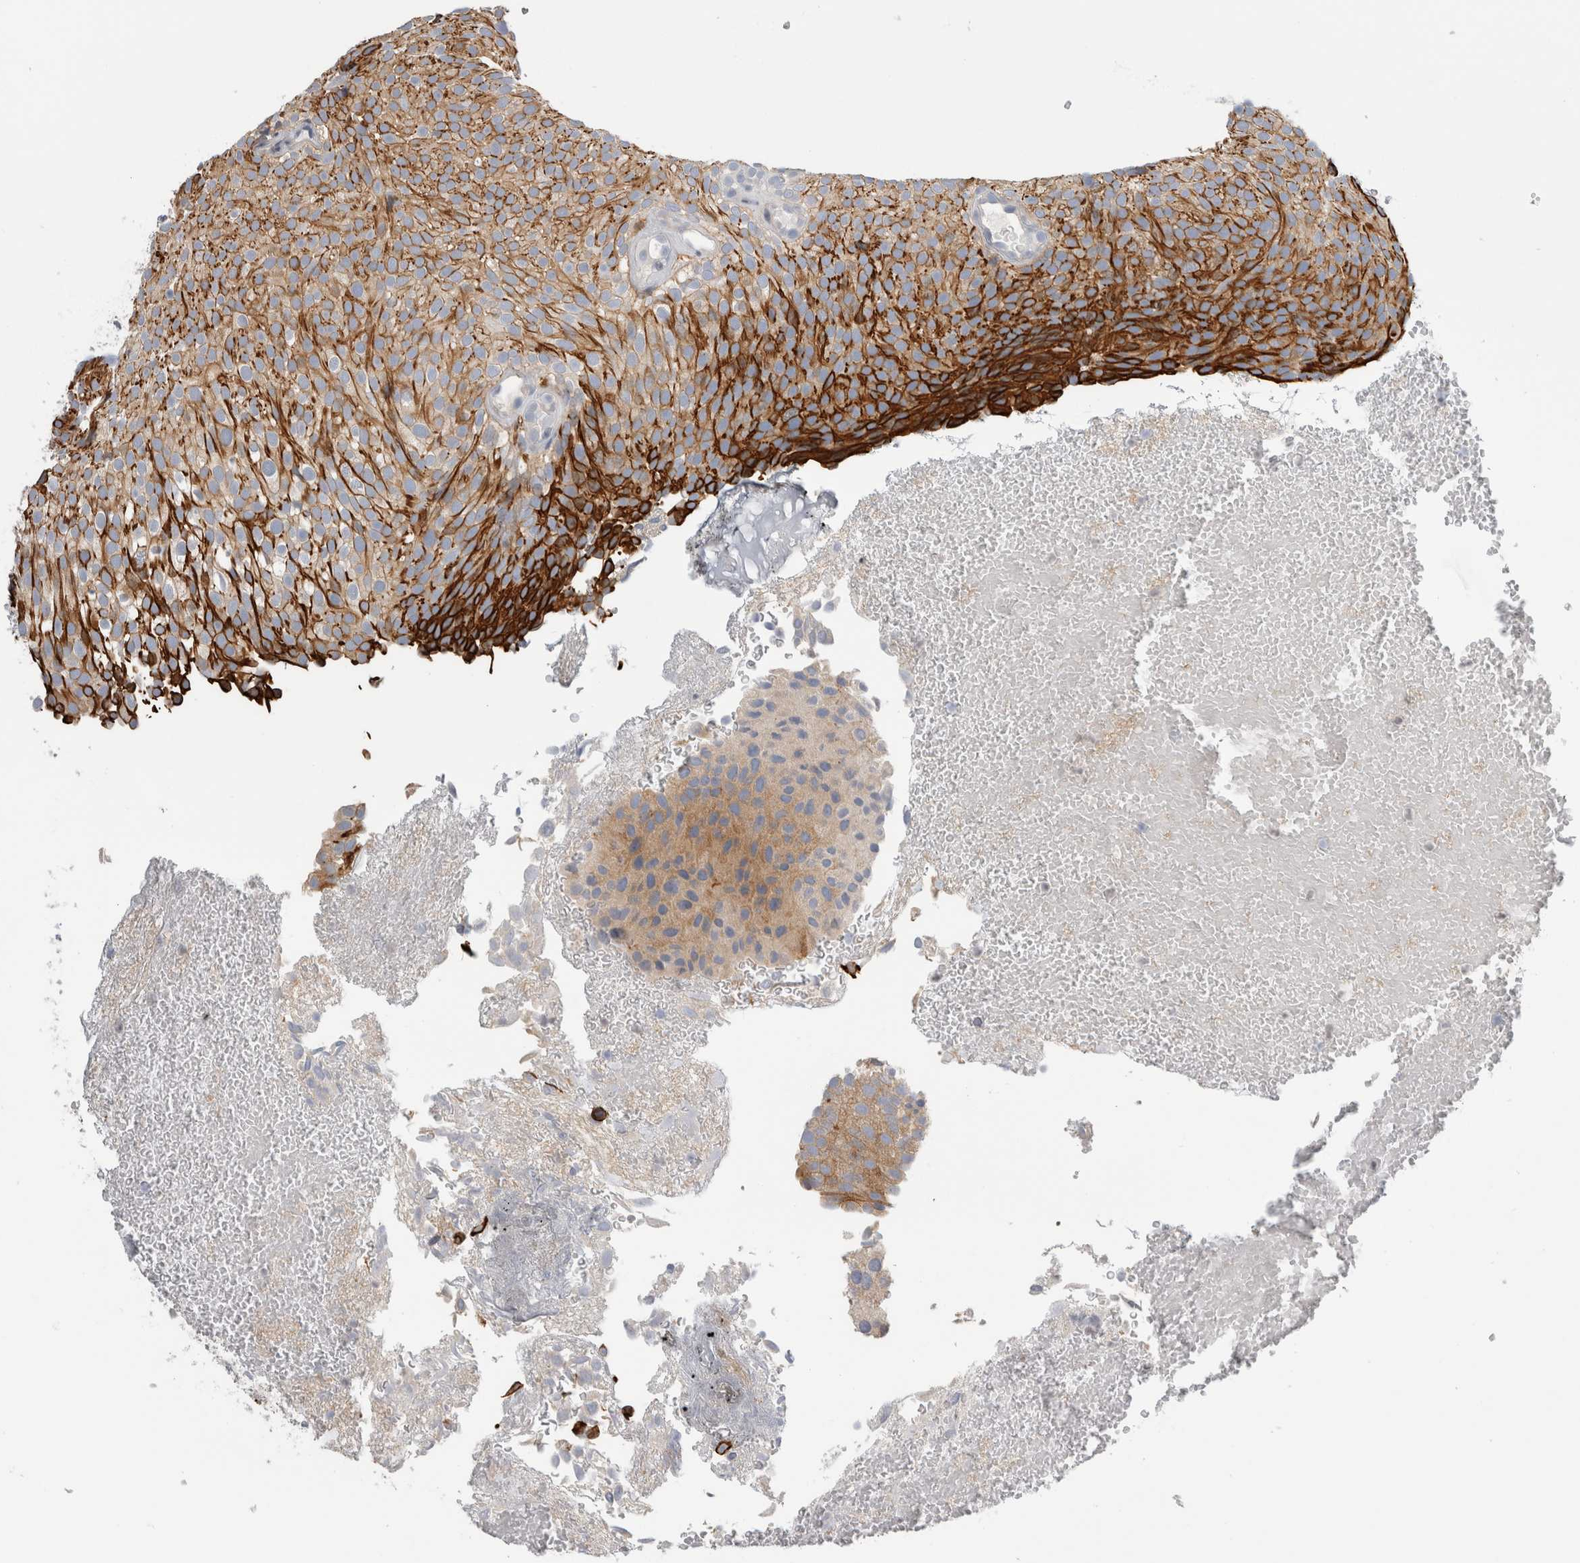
{"staining": {"intensity": "strong", "quantity": ">75%", "location": "cytoplasmic/membranous"}, "tissue": "urothelial cancer", "cell_type": "Tumor cells", "image_type": "cancer", "snomed": [{"axis": "morphology", "description": "Urothelial carcinoma, Low grade"}, {"axis": "topography", "description": "Urinary bladder"}], "caption": "Low-grade urothelial carcinoma tissue shows strong cytoplasmic/membranous staining in approximately >75% of tumor cells, visualized by immunohistochemistry. The protein of interest is shown in brown color, while the nuclei are stained blue.", "gene": "SLC20A2", "patient": {"sex": "male", "age": 78}}